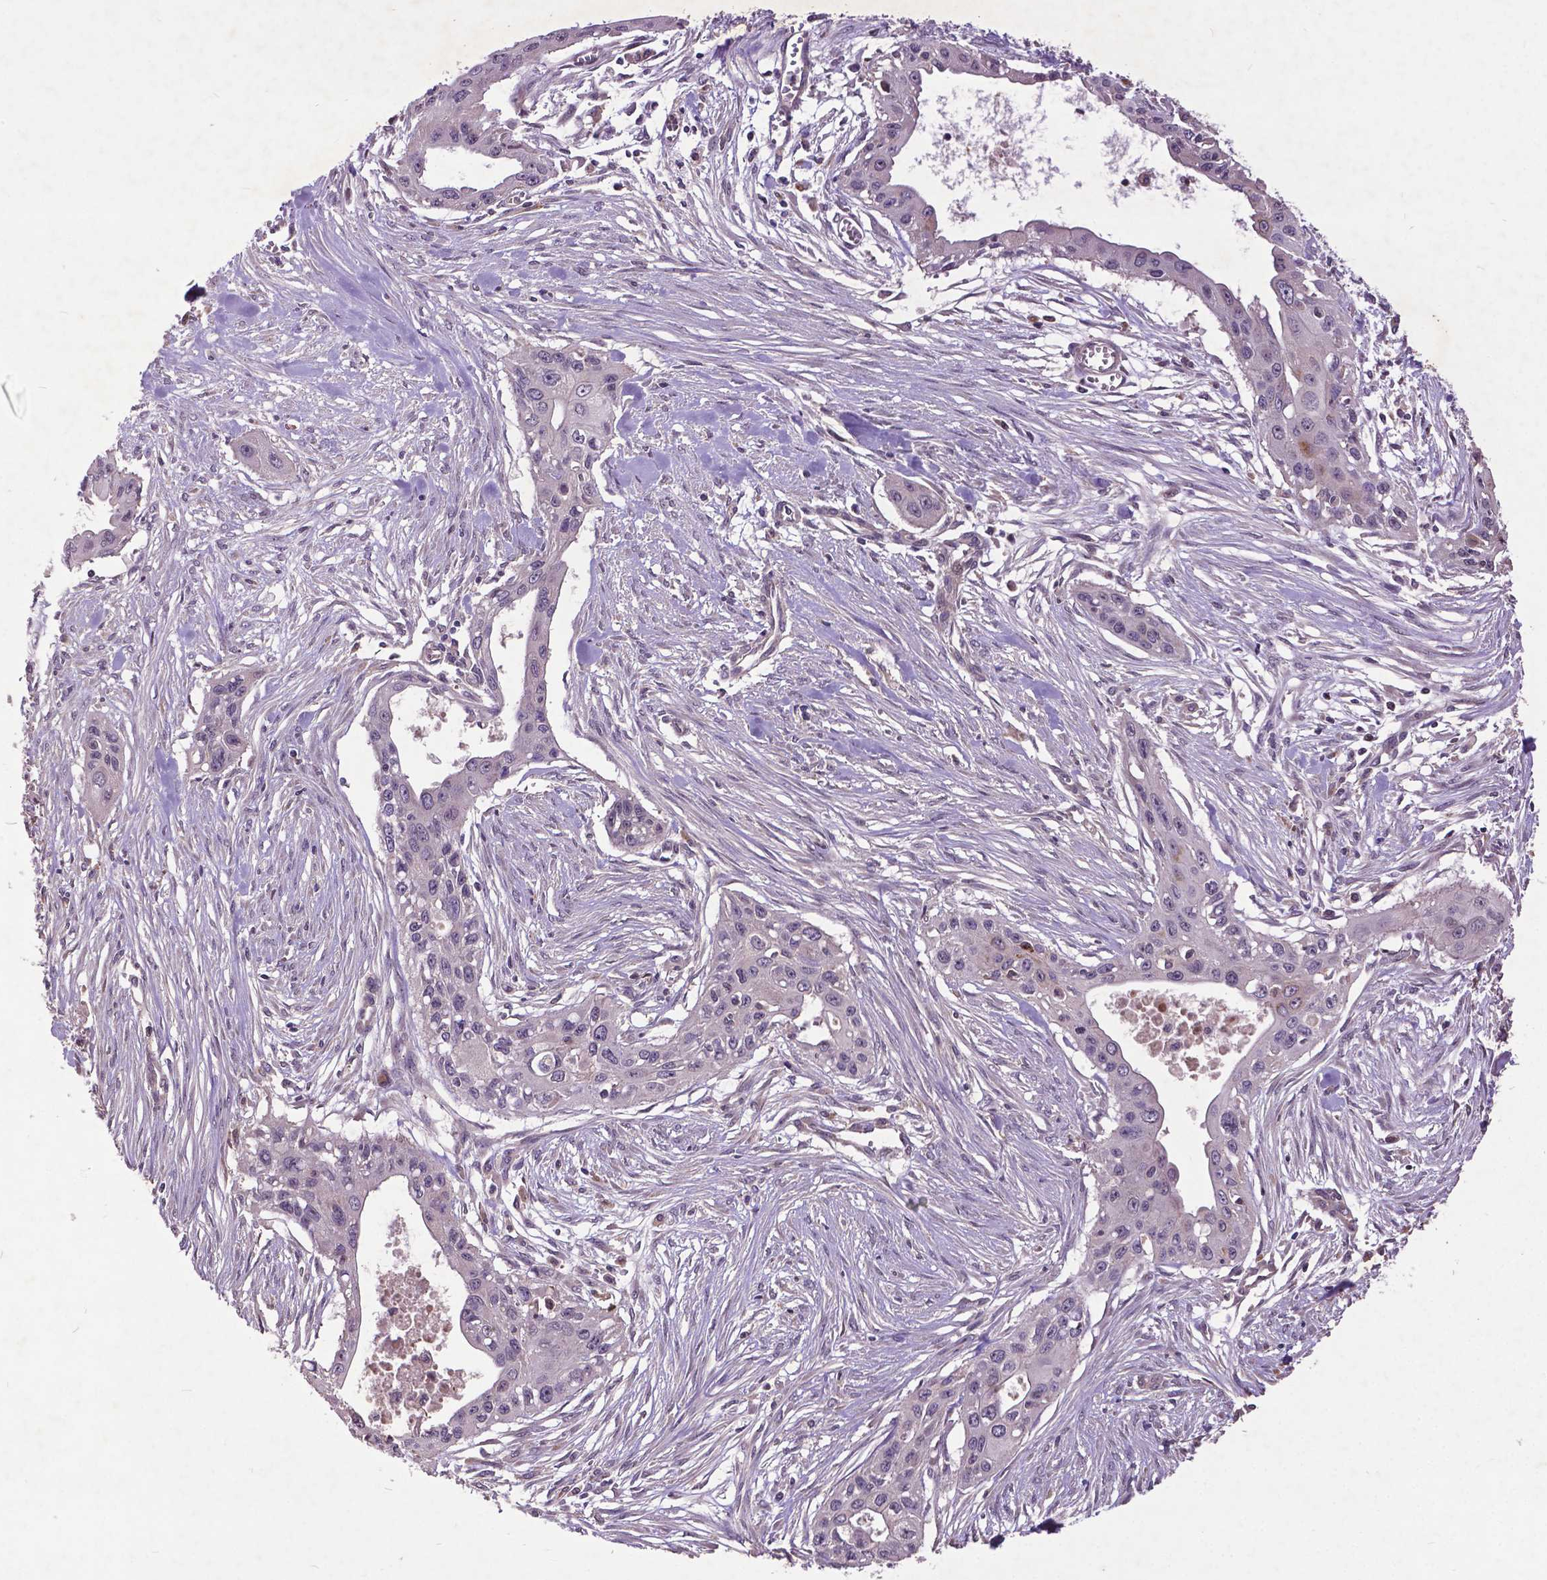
{"staining": {"intensity": "negative", "quantity": "none", "location": "none"}, "tissue": "pancreatic cancer", "cell_type": "Tumor cells", "image_type": "cancer", "snomed": [{"axis": "morphology", "description": "Adenocarcinoma, NOS"}, {"axis": "topography", "description": "Pancreas"}], "caption": "This is a image of IHC staining of pancreatic cancer (adenocarcinoma), which shows no staining in tumor cells. The staining is performed using DAB brown chromogen with nuclei counter-stained in using hematoxylin.", "gene": "AP1S3", "patient": {"sex": "male", "age": 60}}